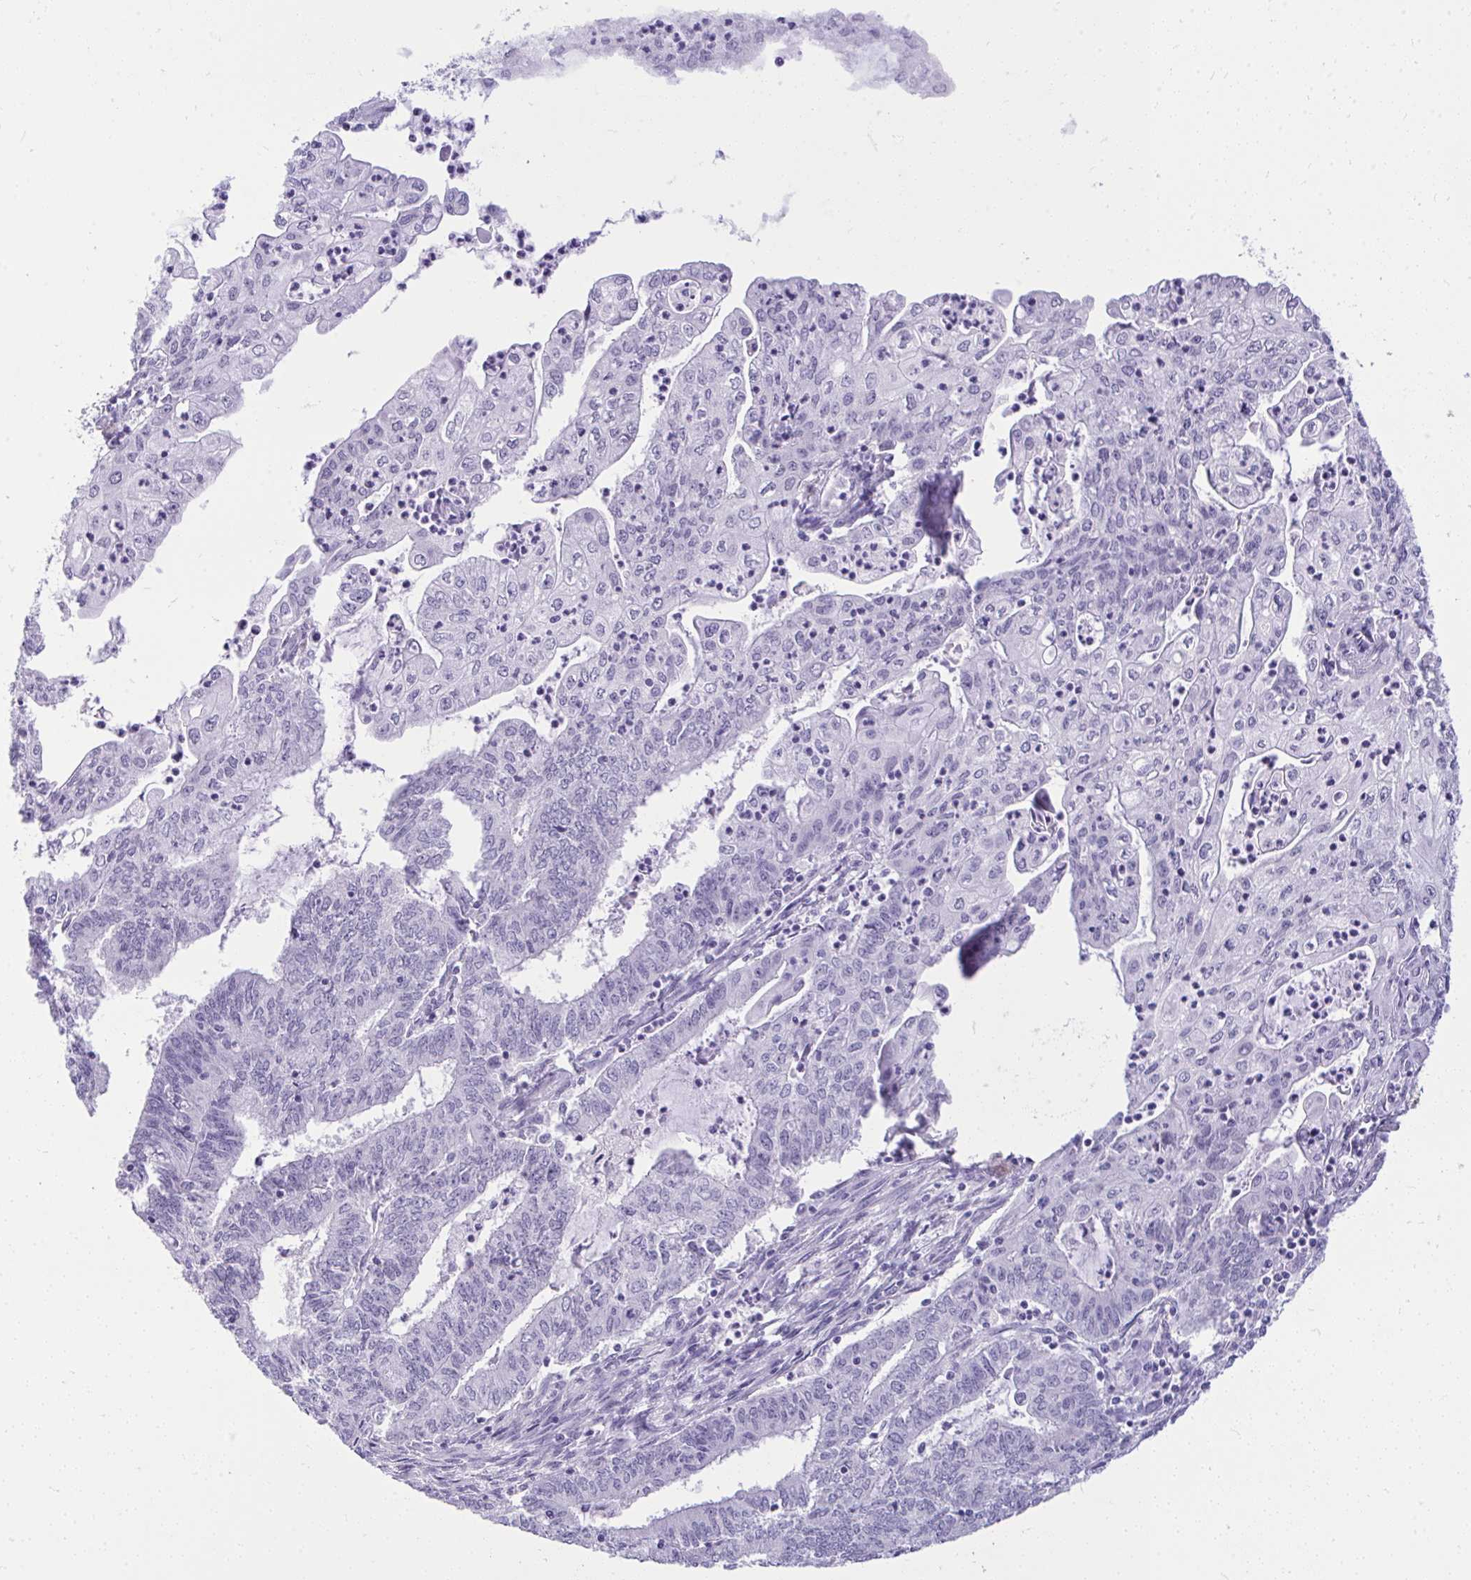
{"staining": {"intensity": "negative", "quantity": "none", "location": "none"}, "tissue": "endometrial cancer", "cell_type": "Tumor cells", "image_type": "cancer", "snomed": [{"axis": "morphology", "description": "Adenocarcinoma, NOS"}, {"axis": "topography", "description": "Endometrium"}], "caption": "Immunohistochemistry (IHC) histopathology image of endometrial adenocarcinoma stained for a protein (brown), which demonstrates no positivity in tumor cells. (DAB (3,3'-diaminobenzidine) IHC visualized using brightfield microscopy, high magnification).", "gene": "PRM2", "patient": {"sex": "female", "age": 61}}